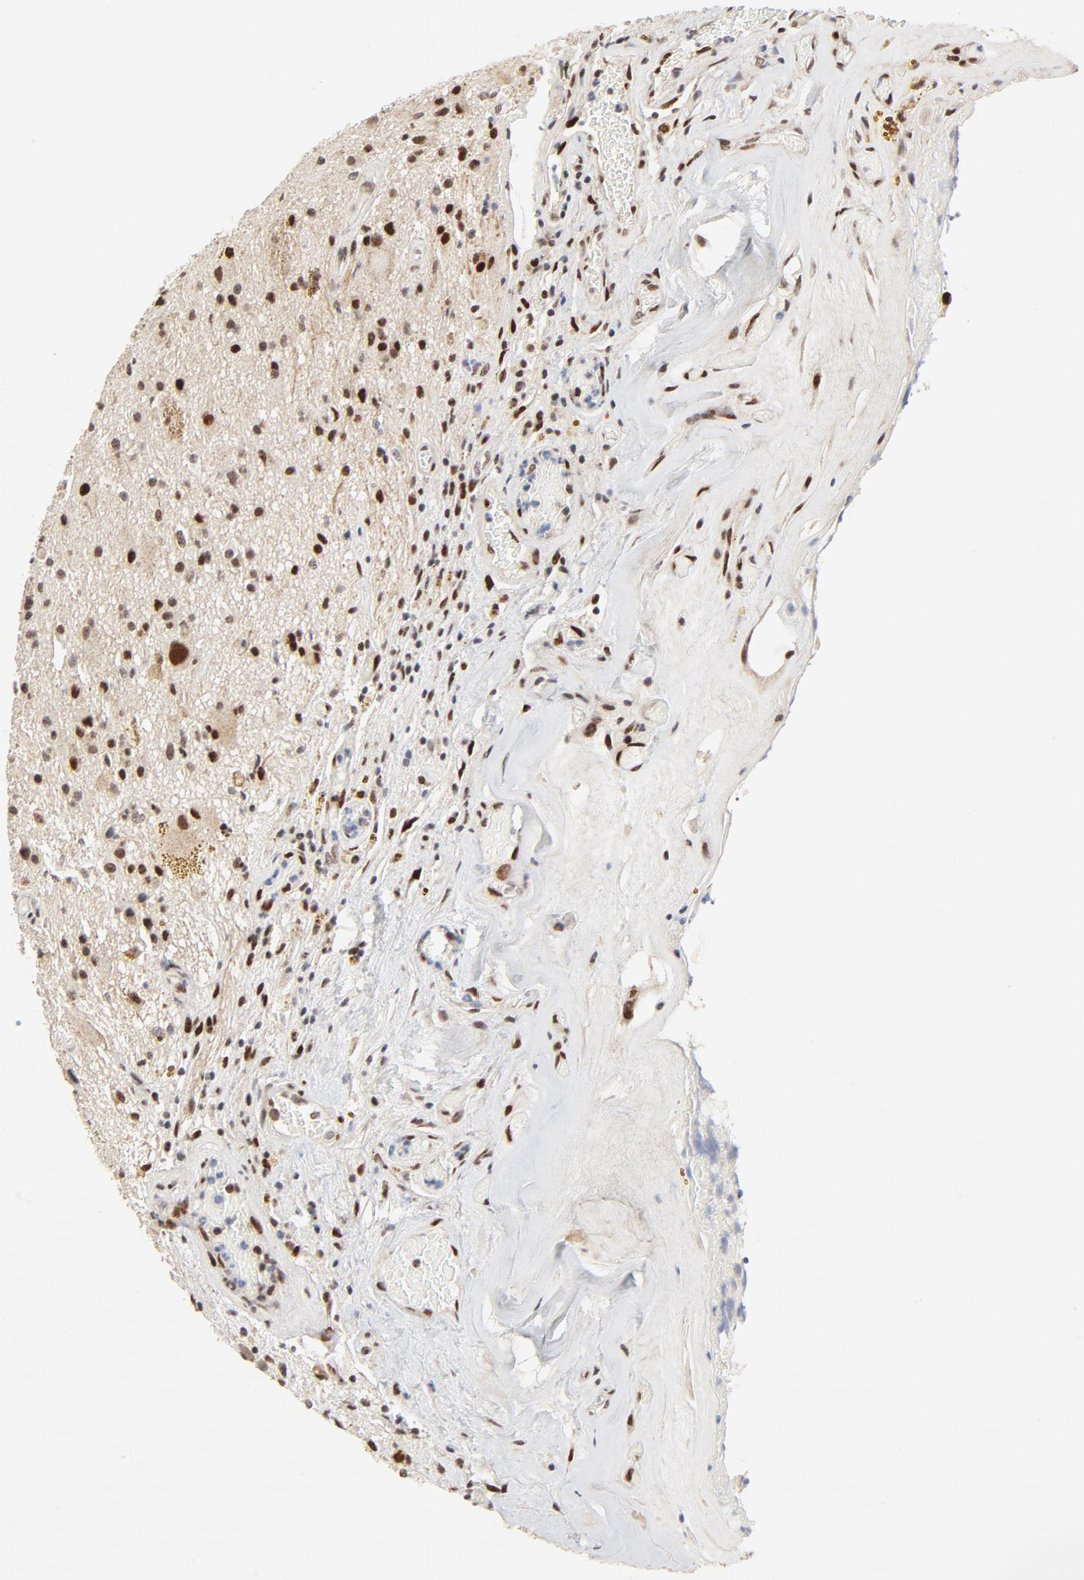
{"staining": {"intensity": "moderate", "quantity": ">75%", "location": "nuclear"}, "tissue": "glioma", "cell_type": "Tumor cells", "image_type": "cancer", "snomed": [{"axis": "morphology", "description": "Glioma, malignant, High grade"}, {"axis": "topography", "description": "Brain"}], "caption": "Glioma was stained to show a protein in brown. There is medium levels of moderate nuclear positivity in about >75% of tumor cells.", "gene": "GTF2I", "patient": {"sex": "male", "age": 47}}